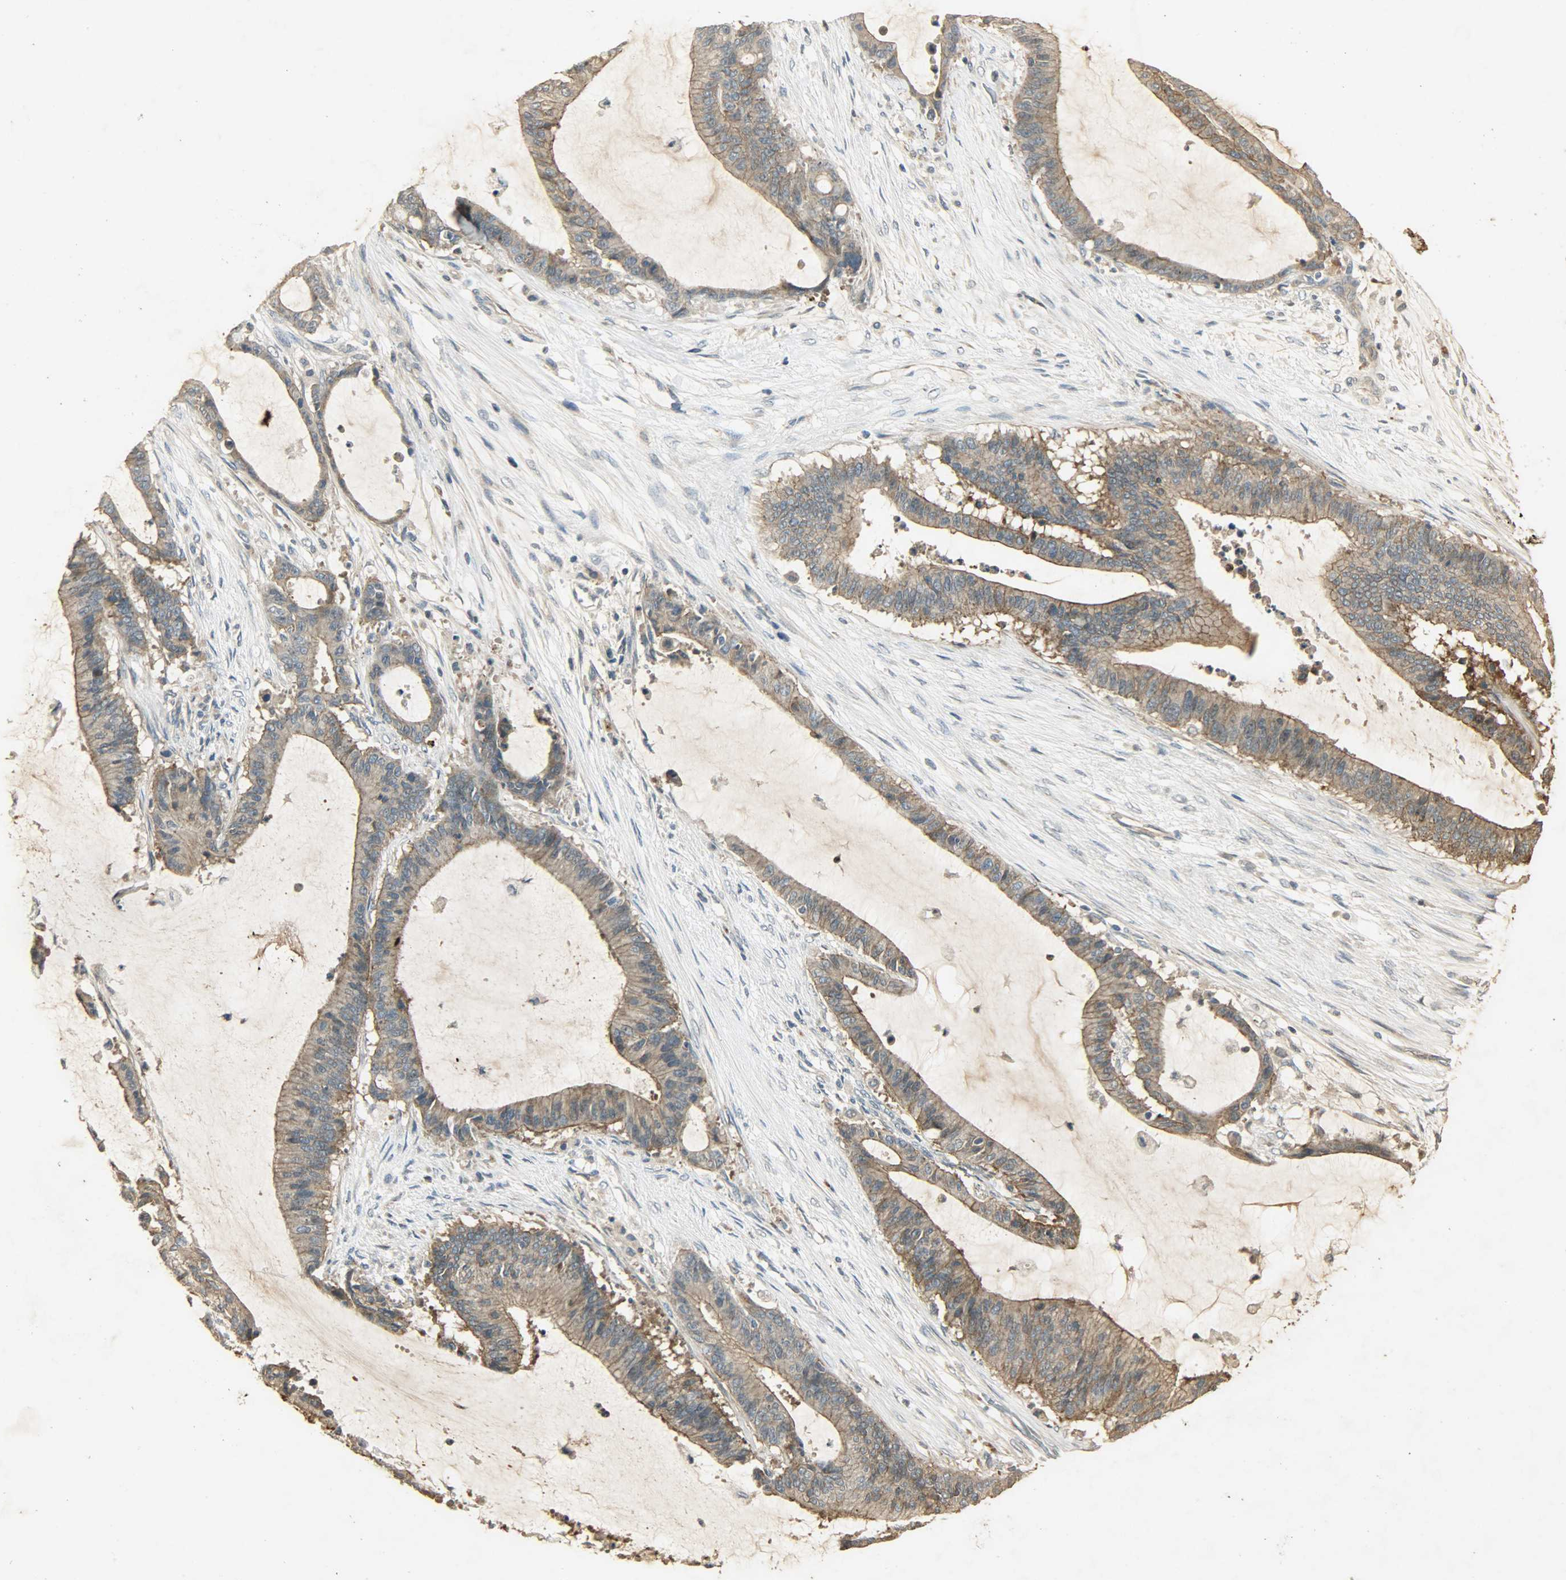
{"staining": {"intensity": "moderate", "quantity": ">75%", "location": "cytoplasmic/membranous"}, "tissue": "liver cancer", "cell_type": "Tumor cells", "image_type": "cancer", "snomed": [{"axis": "morphology", "description": "Cholangiocarcinoma"}, {"axis": "topography", "description": "Liver"}], "caption": "Tumor cells display medium levels of moderate cytoplasmic/membranous expression in about >75% of cells in human cholangiocarcinoma (liver). The staining is performed using DAB brown chromogen to label protein expression. The nuclei are counter-stained blue using hematoxylin.", "gene": "ATP2B1", "patient": {"sex": "female", "age": 73}}